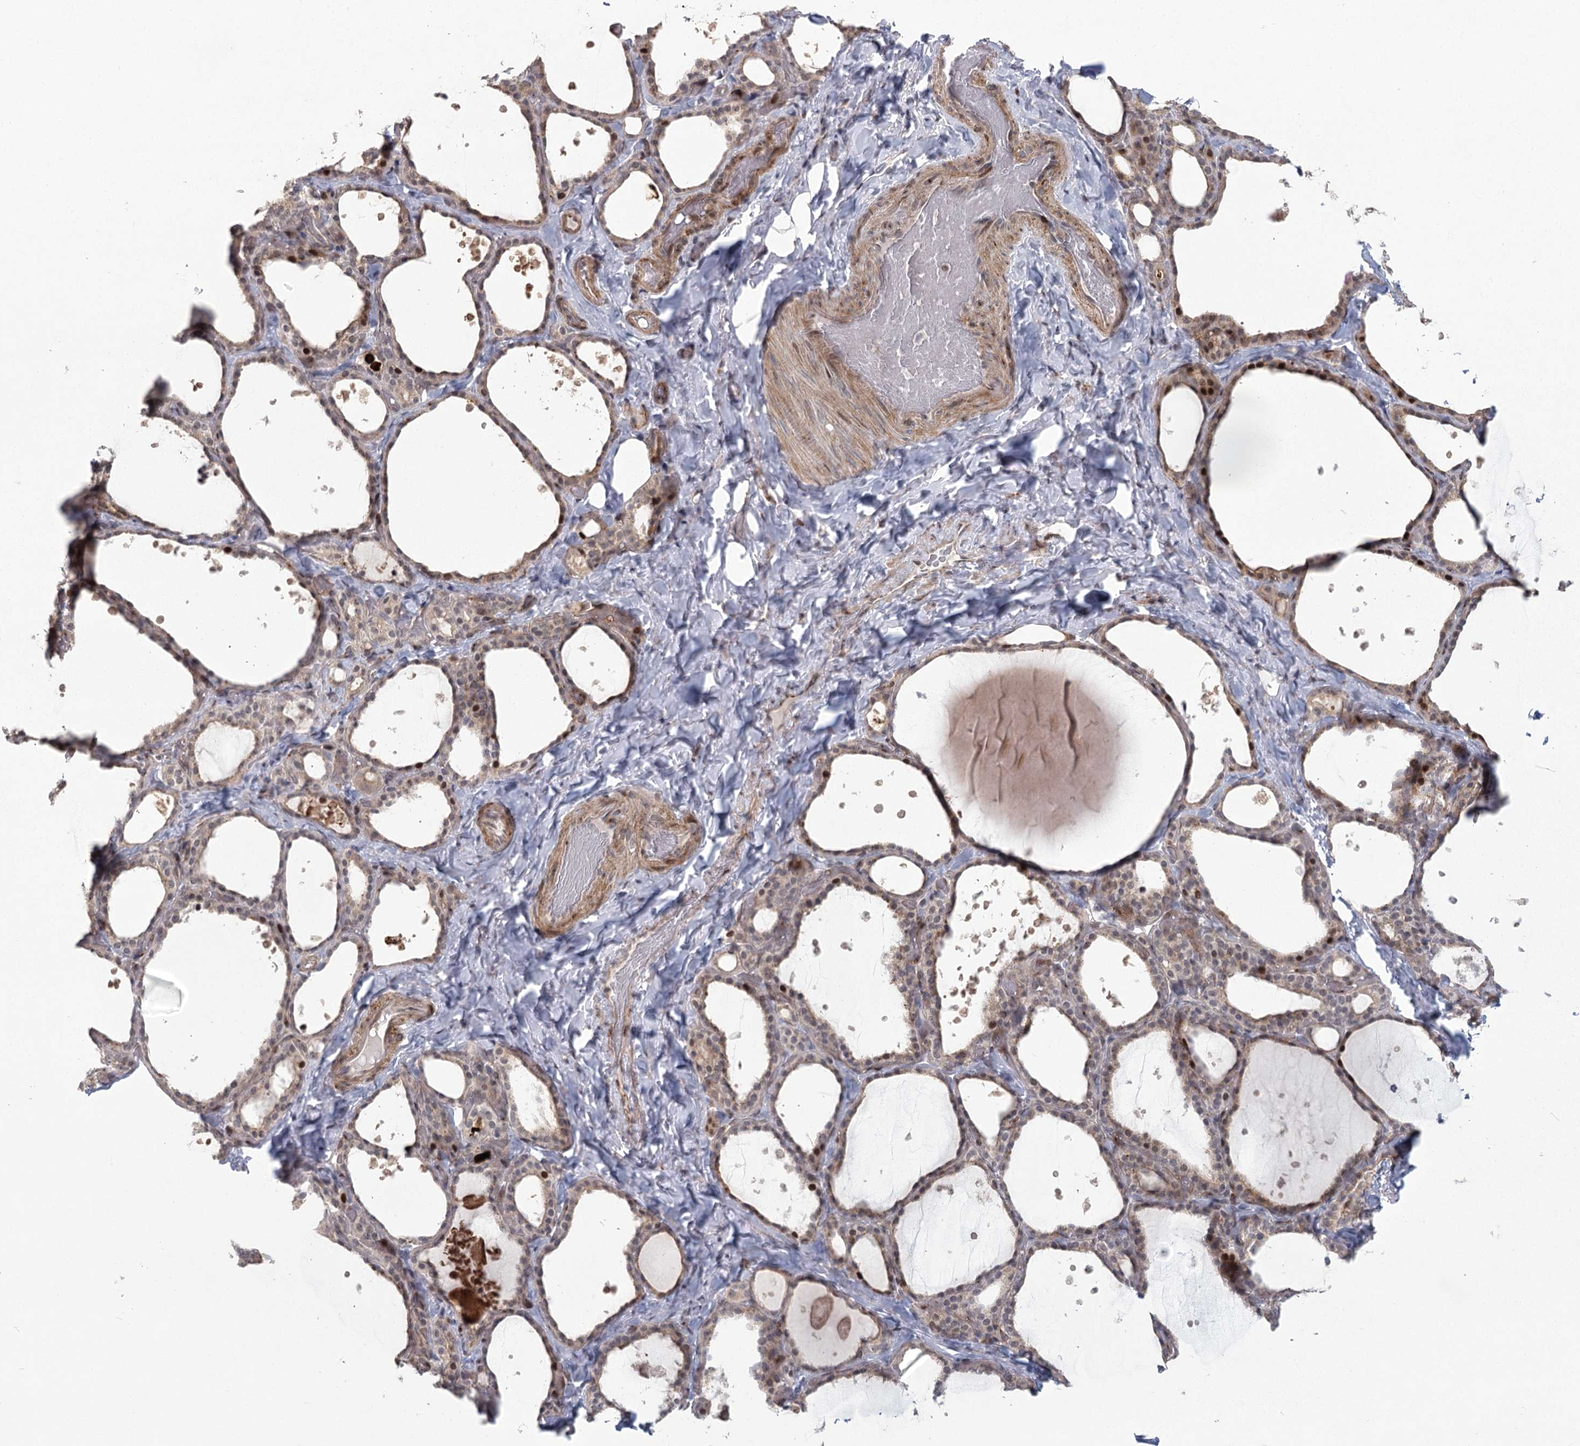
{"staining": {"intensity": "moderate", "quantity": ">75%", "location": "nuclear"}, "tissue": "thyroid gland", "cell_type": "Glandular cells", "image_type": "normal", "snomed": [{"axis": "morphology", "description": "Normal tissue, NOS"}, {"axis": "topography", "description": "Thyroid gland"}], "caption": "Moderate nuclear staining is identified in approximately >75% of glandular cells in normal thyroid gland. The protein of interest is shown in brown color, while the nuclei are stained blue.", "gene": "PARM1", "patient": {"sex": "female", "age": 44}}